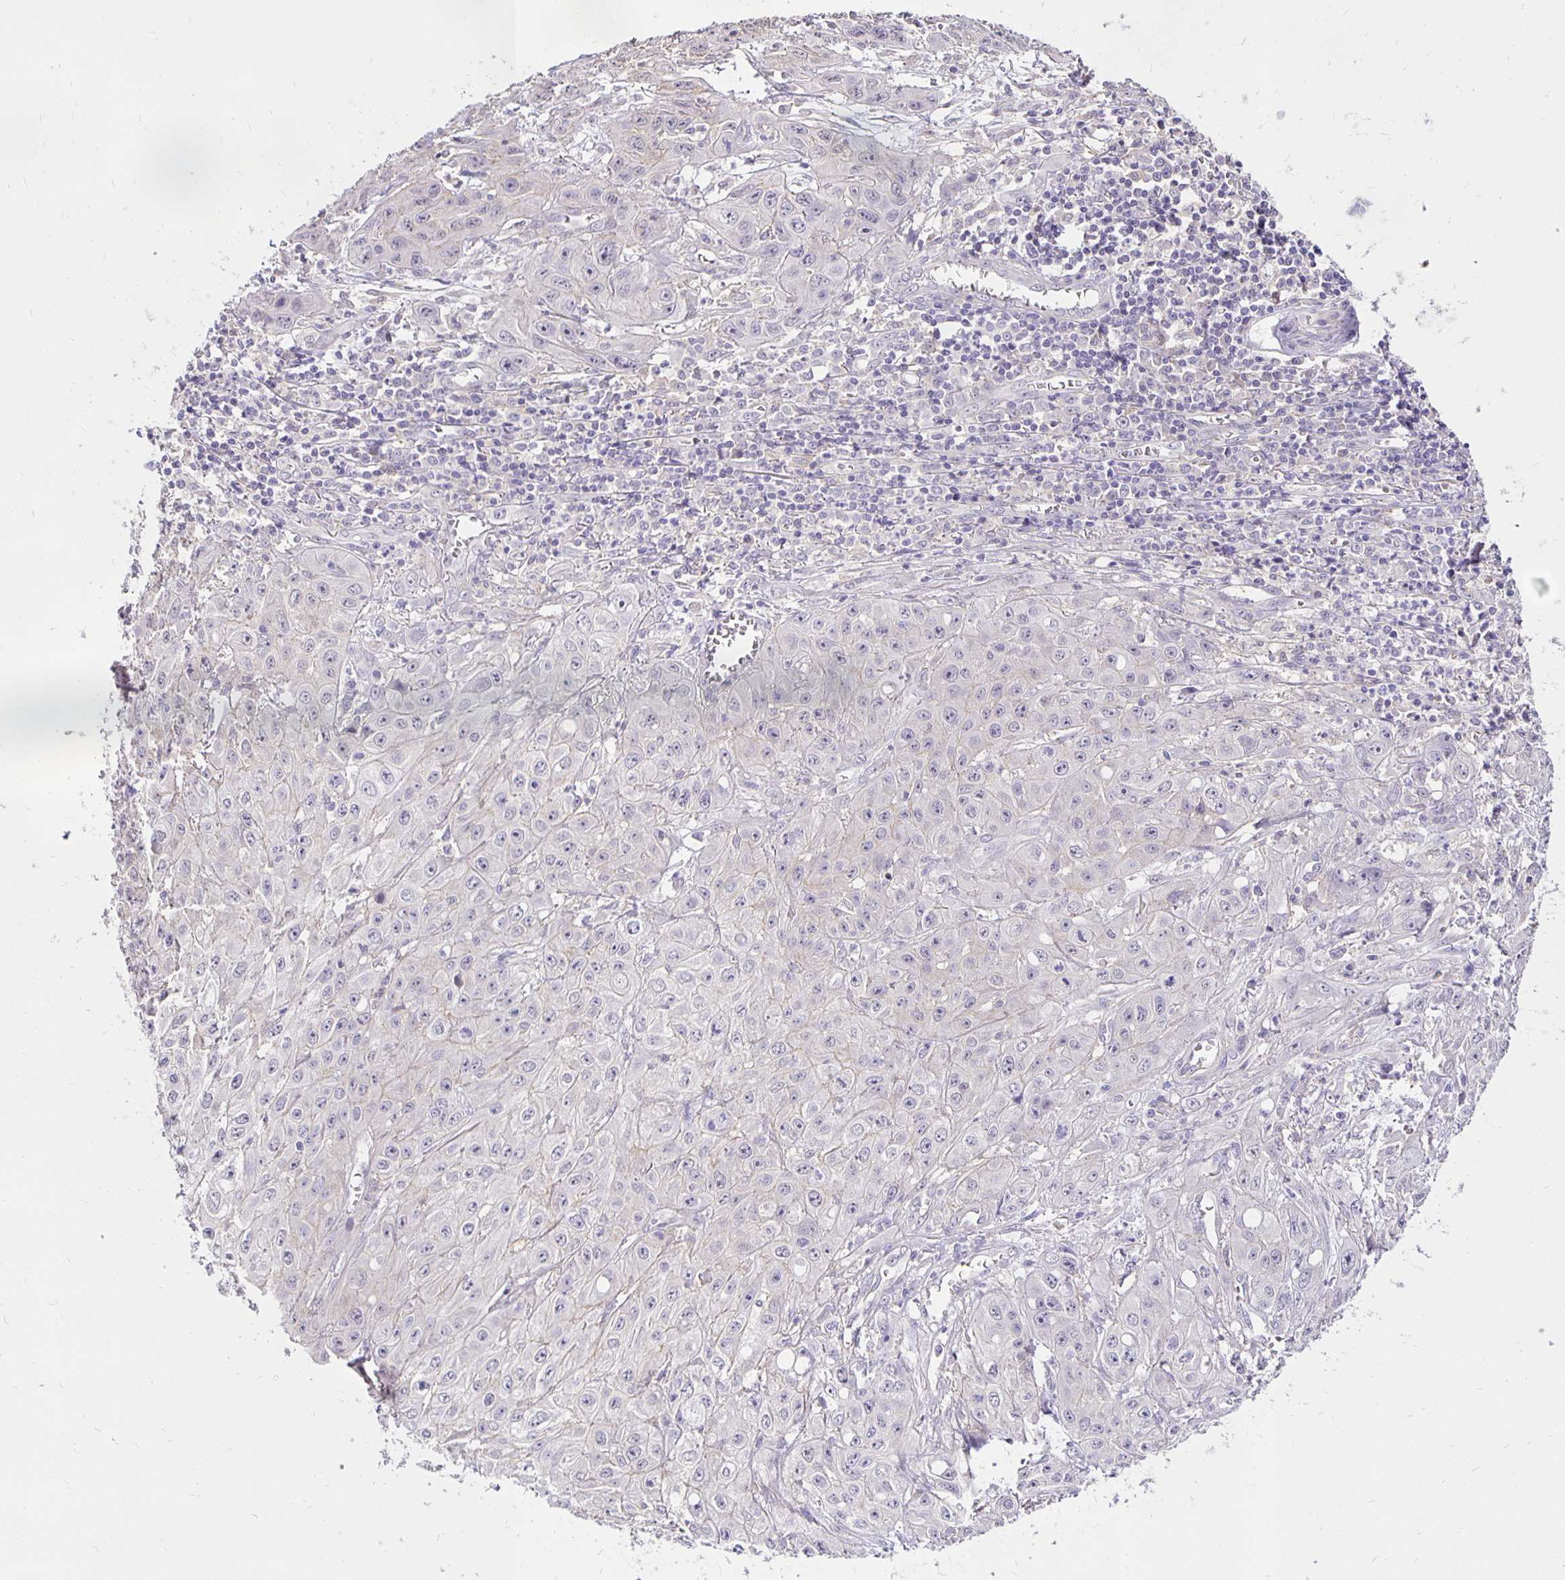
{"staining": {"intensity": "negative", "quantity": "none", "location": "none"}, "tissue": "skin cancer", "cell_type": "Tumor cells", "image_type": "cancer", "snomed": [{"axis": "morphology", "description": "Squamous cell carcinoma, NOS"}, {"axis": "topography", "description": "Skin"}, {"axis": "topography", "description": "Vulva"}], "caption": "This is an immunohistochemistry (IHC) histopathology image of squamous cell carcinoma (skin). There is no positivity in tumor cells.", "gene": "PNPLA3", "patient": {"sex": "female", "age": 71}}